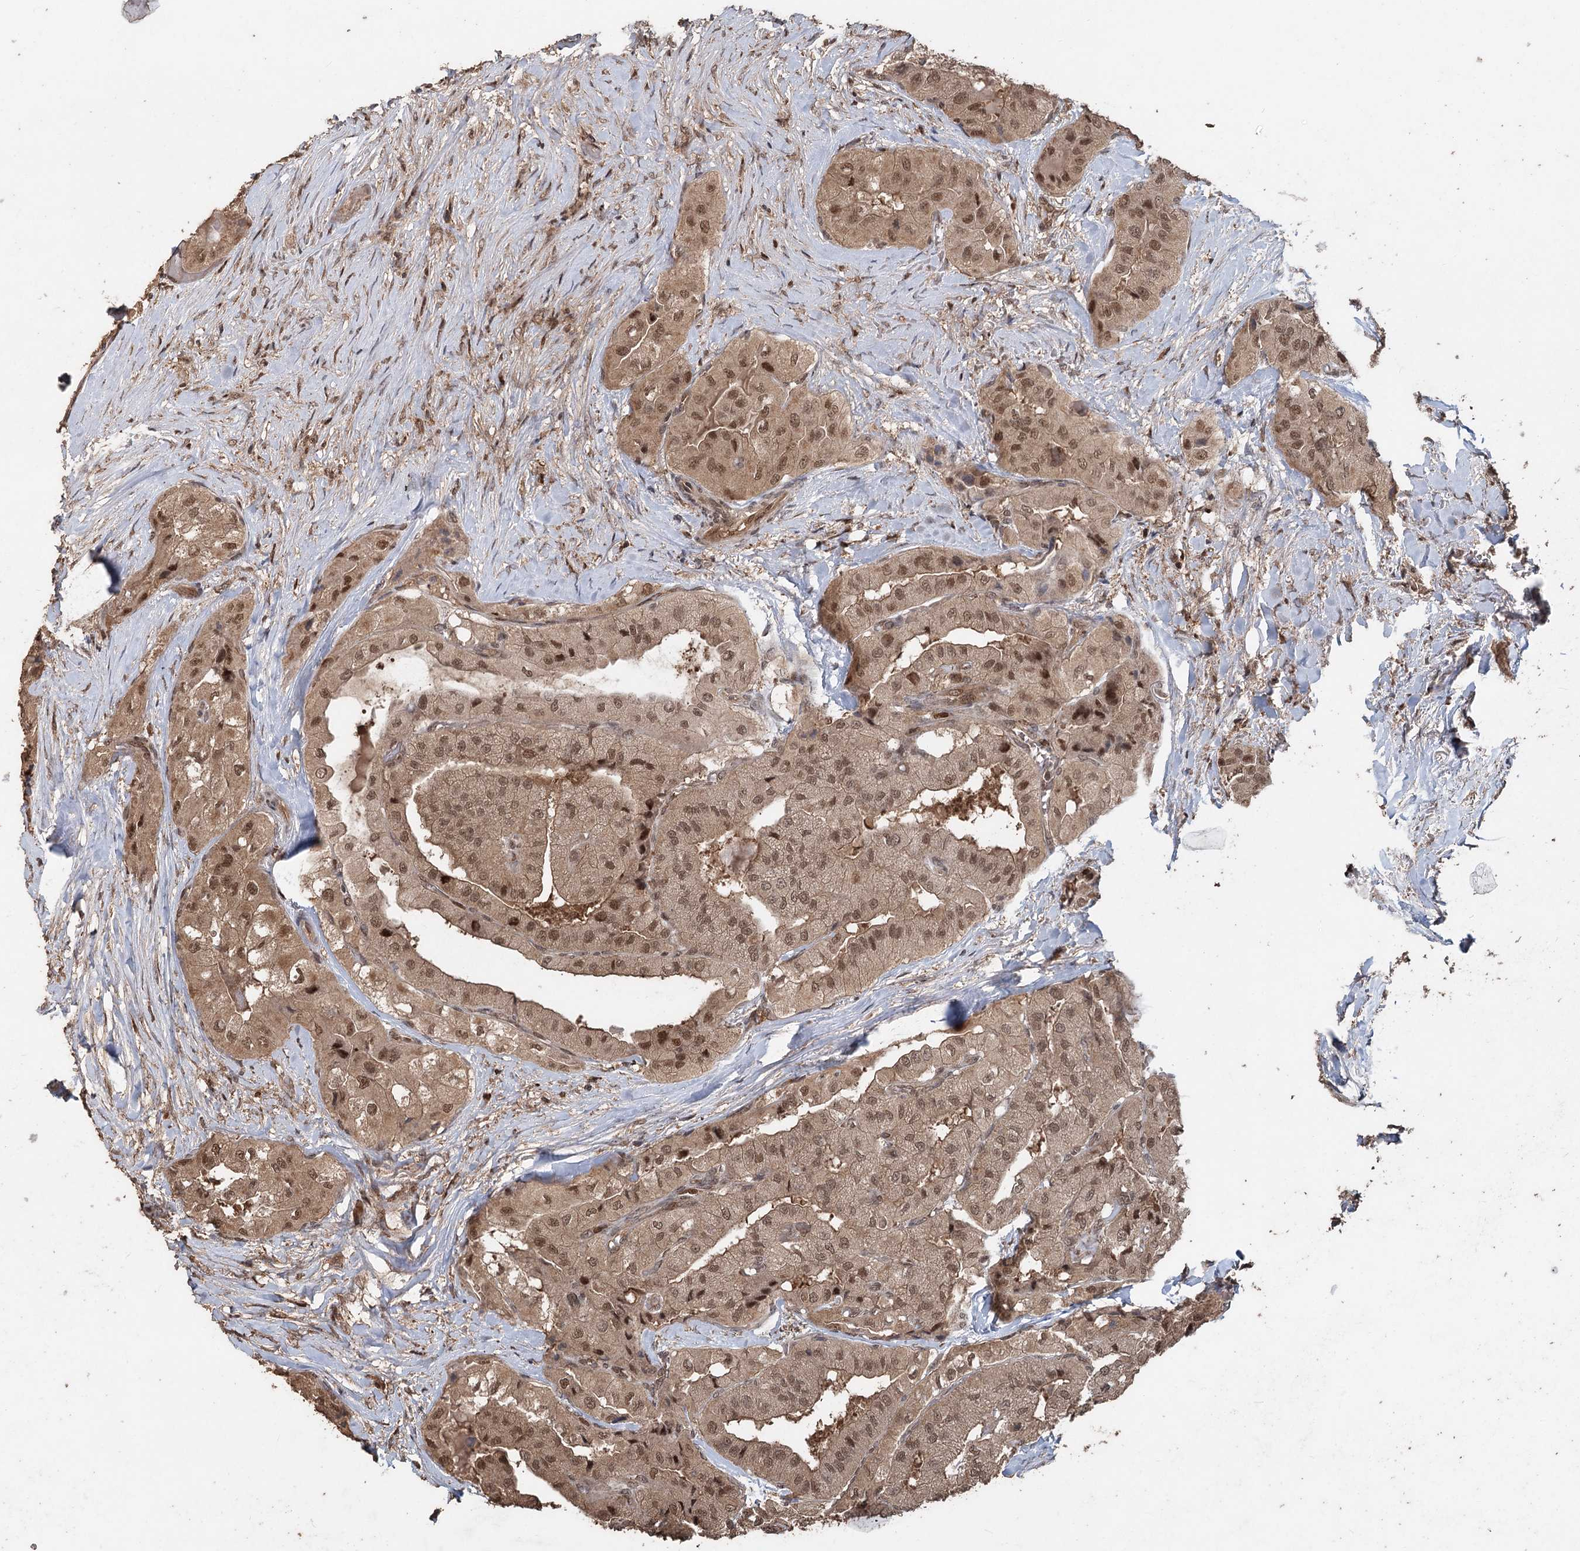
{"staining": {"intensity": "moderate", "quantity": ">75%", "location": "cytoplasmic/membranous,nuclear"}, "tissue": "thyroid cancer", "cell_type": "Tumor cells", "image_type": "cancer", "snomed": [{"axis": "morphology", "description": "Papillary adenocarcinoma, NOS"}, {"axis": "topography", "description": "Thyroid gland"}], "caption": "Moderate cytoplasmic/membranous and nuclear expression for a protein is present in approximately >75% of tumor cells of thyroid cancer using immunohistochemistry.", "gene": "FBXO7", "patient": {"sex": "female", "age": 59}}